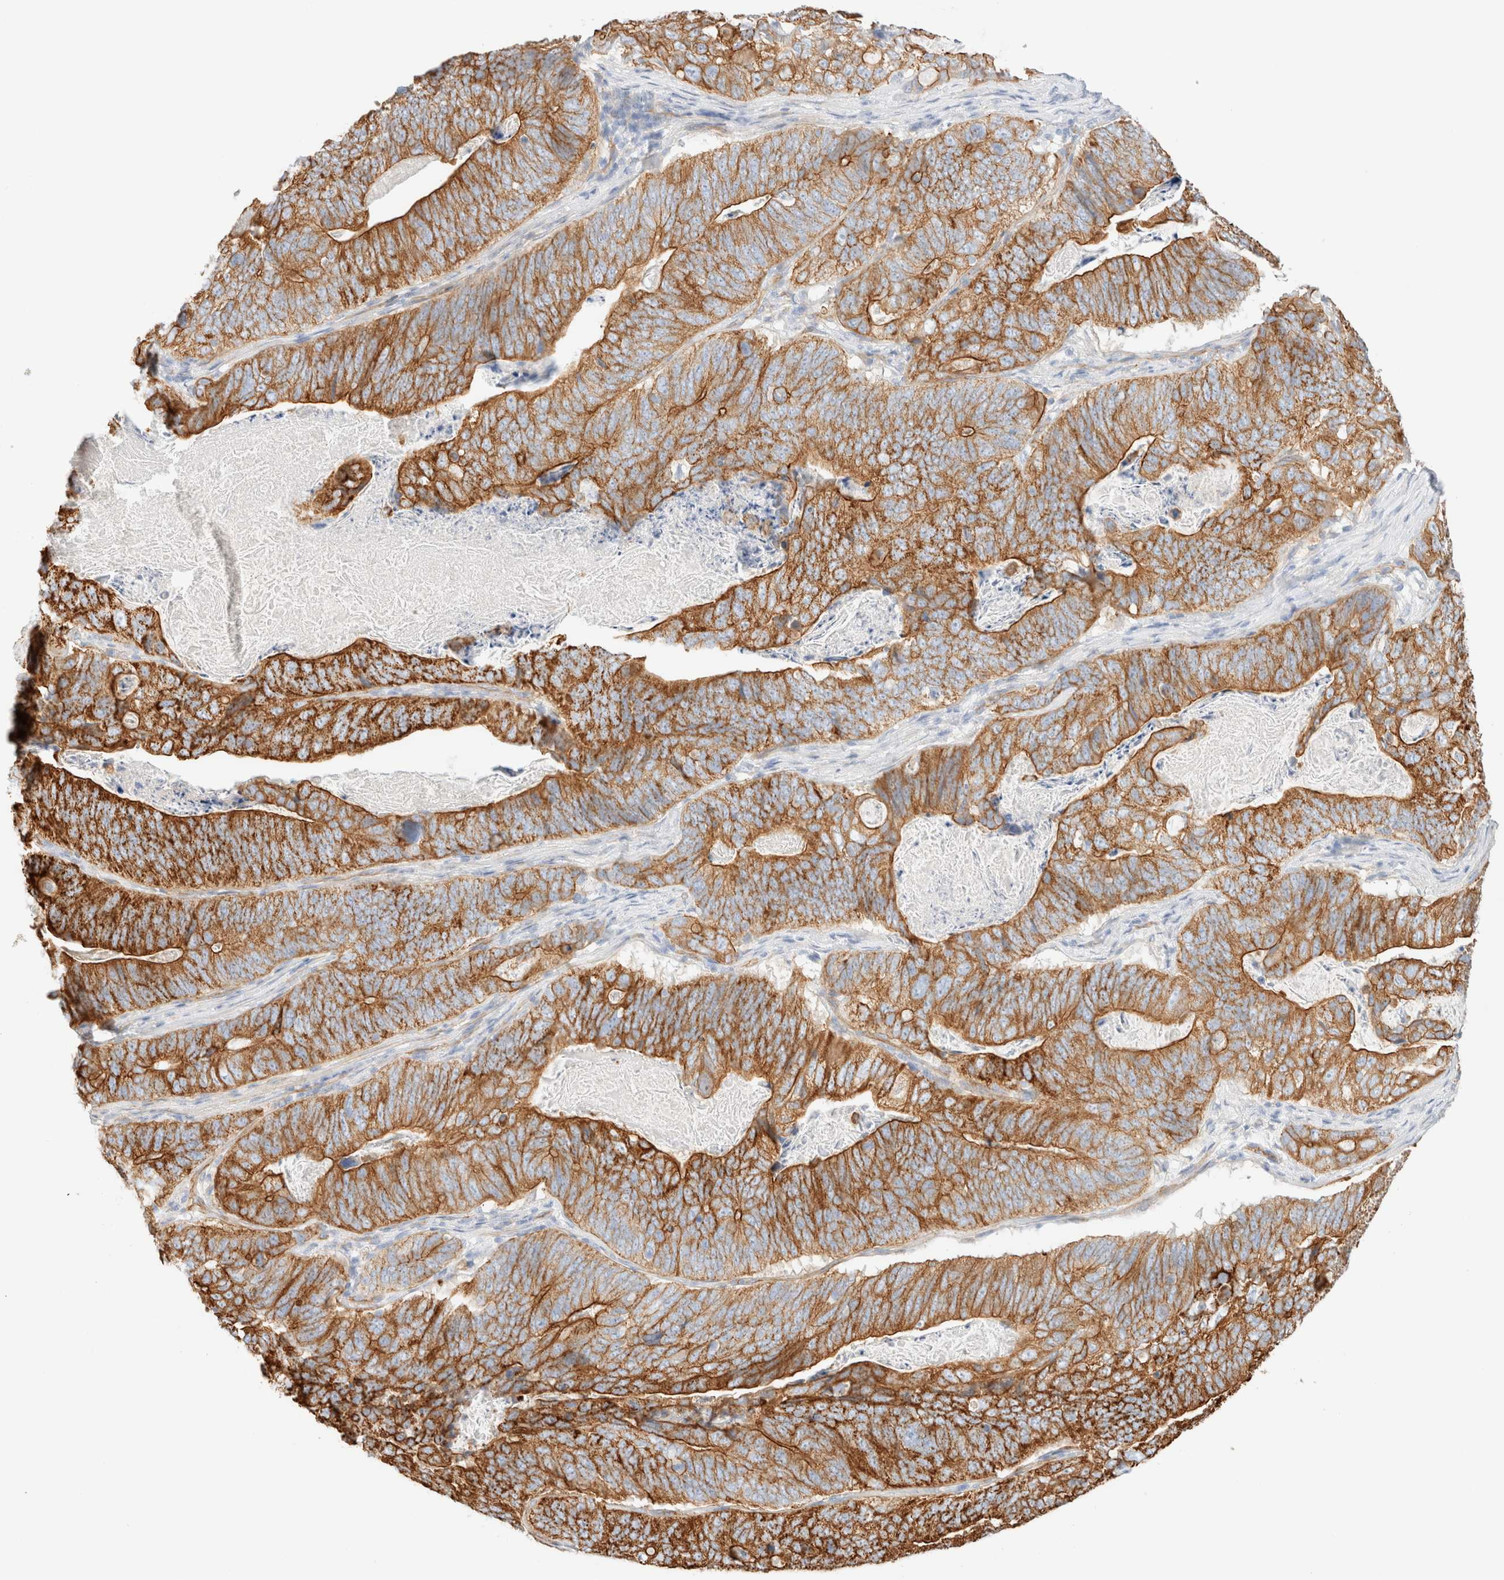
{"staining": {"intensity": "strong", "quantity": ">75%", "location": "cytoplasmic/membranous"}, "tissue": "stomach cancer", "cell_type": "Tumor cells", "image_type": "cancer", "snomed": [{"axis": "morphology", "description": "Normal tissue, NOS"}, {"axis": "morphology", "description": "Adenocarcinoma, NOS"}, {"axis": "topography", "description": "Stomach"}], "caption": "A high-resolution histopathology image shows immunohistochemistry (IHC) staining of stomach cancer, which exhibits strong cytoplasmic/membranous expression in about >75% of tumor cells.", "gene": "CYB5R4", "patient": {"sex": "female", "age": 89}}